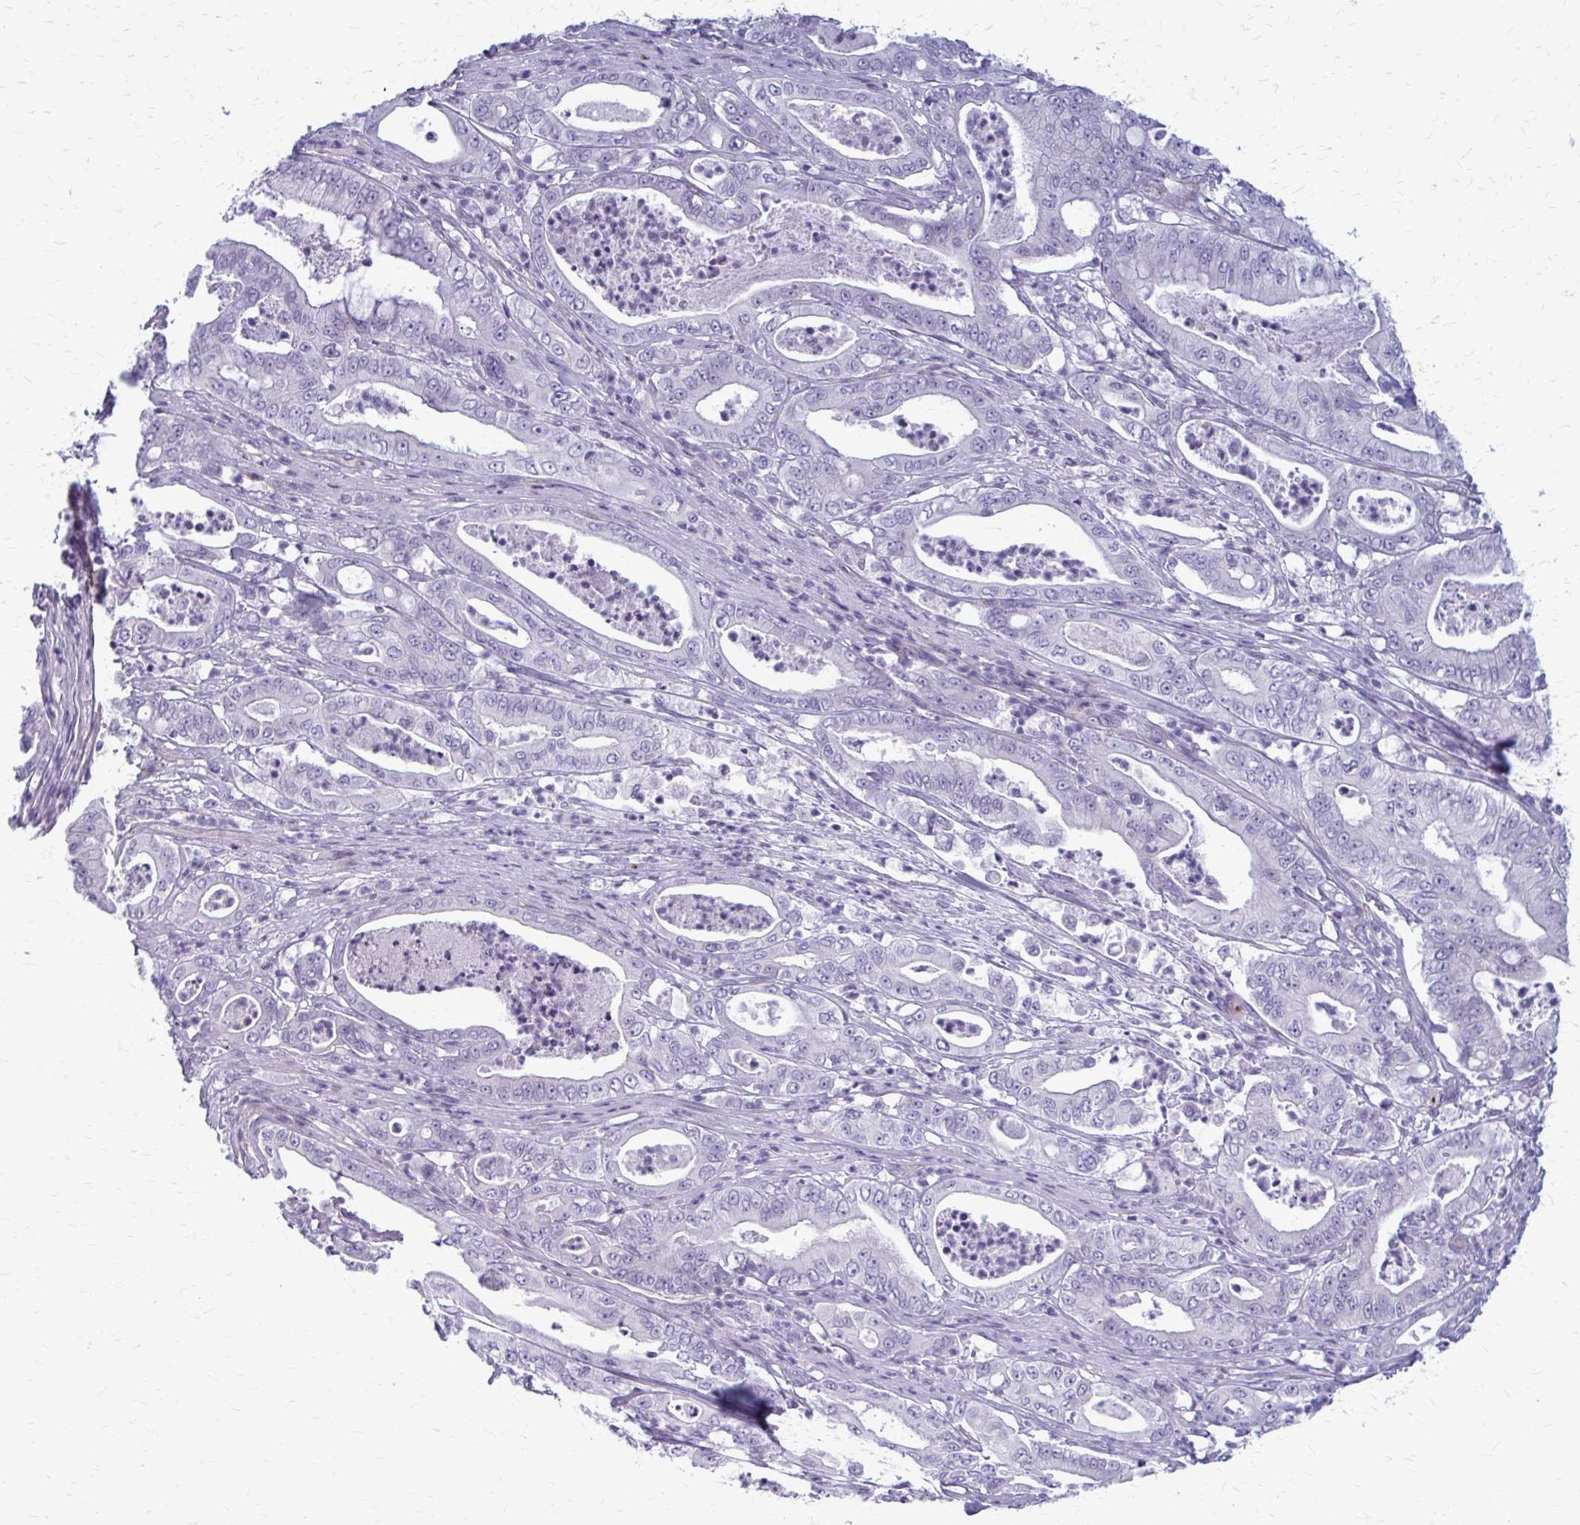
{"staining": {"intensity": "negative", "quantity": "none", "location": "none"}, "tissue": "pancreatic cancer", "cell_type": "Tumor cells", "image_type": "cancer", "snomed": [{"axis": "morphology", "description": "Adenocarcinoma, NOS"}, {"axis": "topography", "description": "Pancreas"}], "caption": "Protein analysis of pancreatic cancer exhibits no significant staining in tumor cells.", "gene": "CASQ2", "patient": {"sex": "male", "age": 71}}